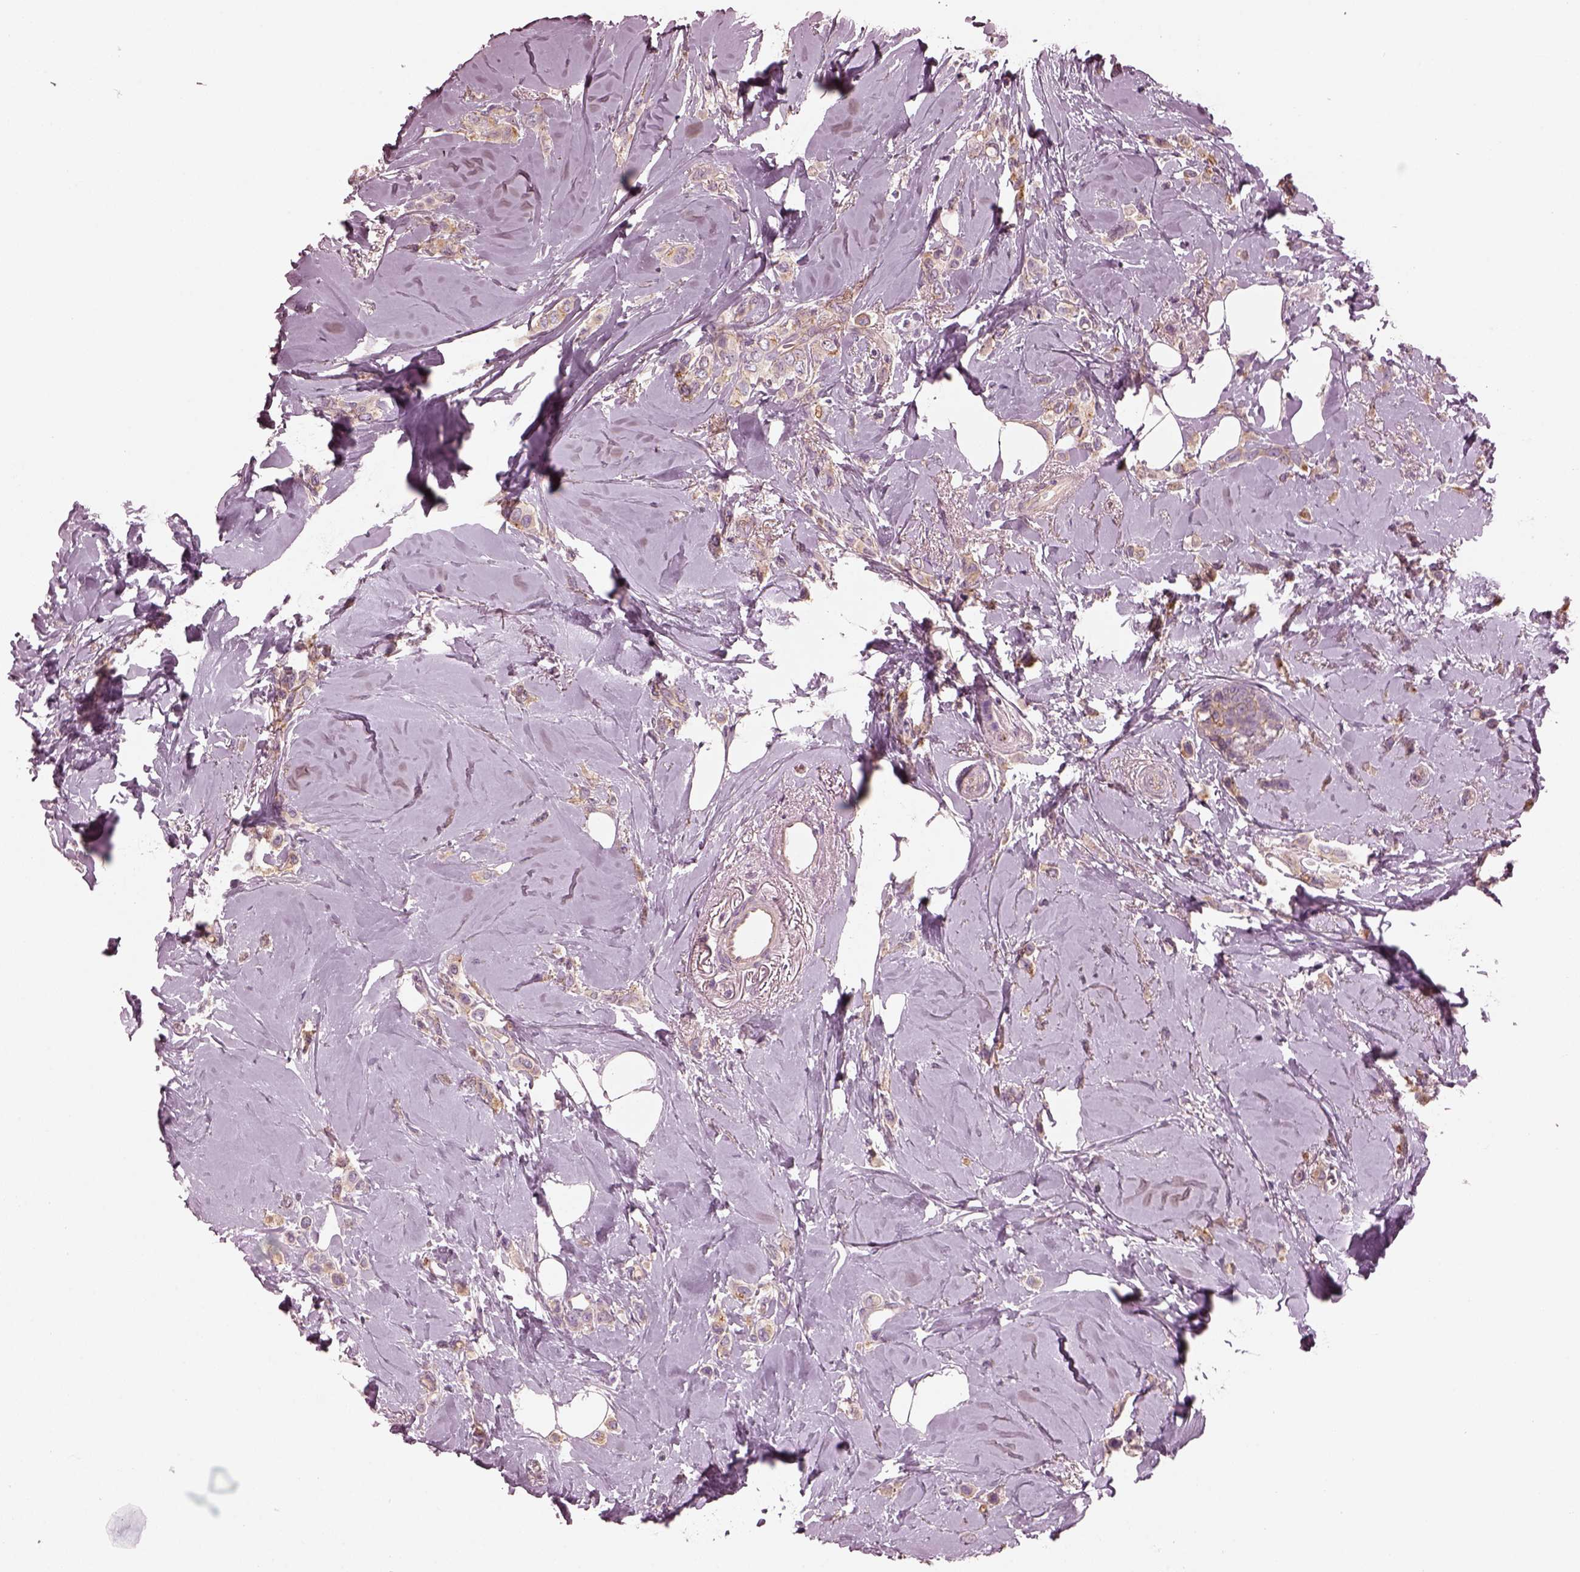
{"staining": {"intensity": "moderate", "quantity": ">75%", "location": "cytoplasmic/membranous"}, "tissue": "breast cancer", "cell_type": "Tumor cells", "image_type": "cancer", "snomed": [{"axis": "morphology", "description": "Lobular carcinoma"}, {"axis": "topography", "description": "Breast"}], "caption": "Brown immunohistochemical staining in breast cancer (lobular carcinoma) shows moderate cytoplasmic/membranous staining in about >75% of tumor cells.", "gene": "ODAD1", "patient": {"sex": "female", "age": 66}}